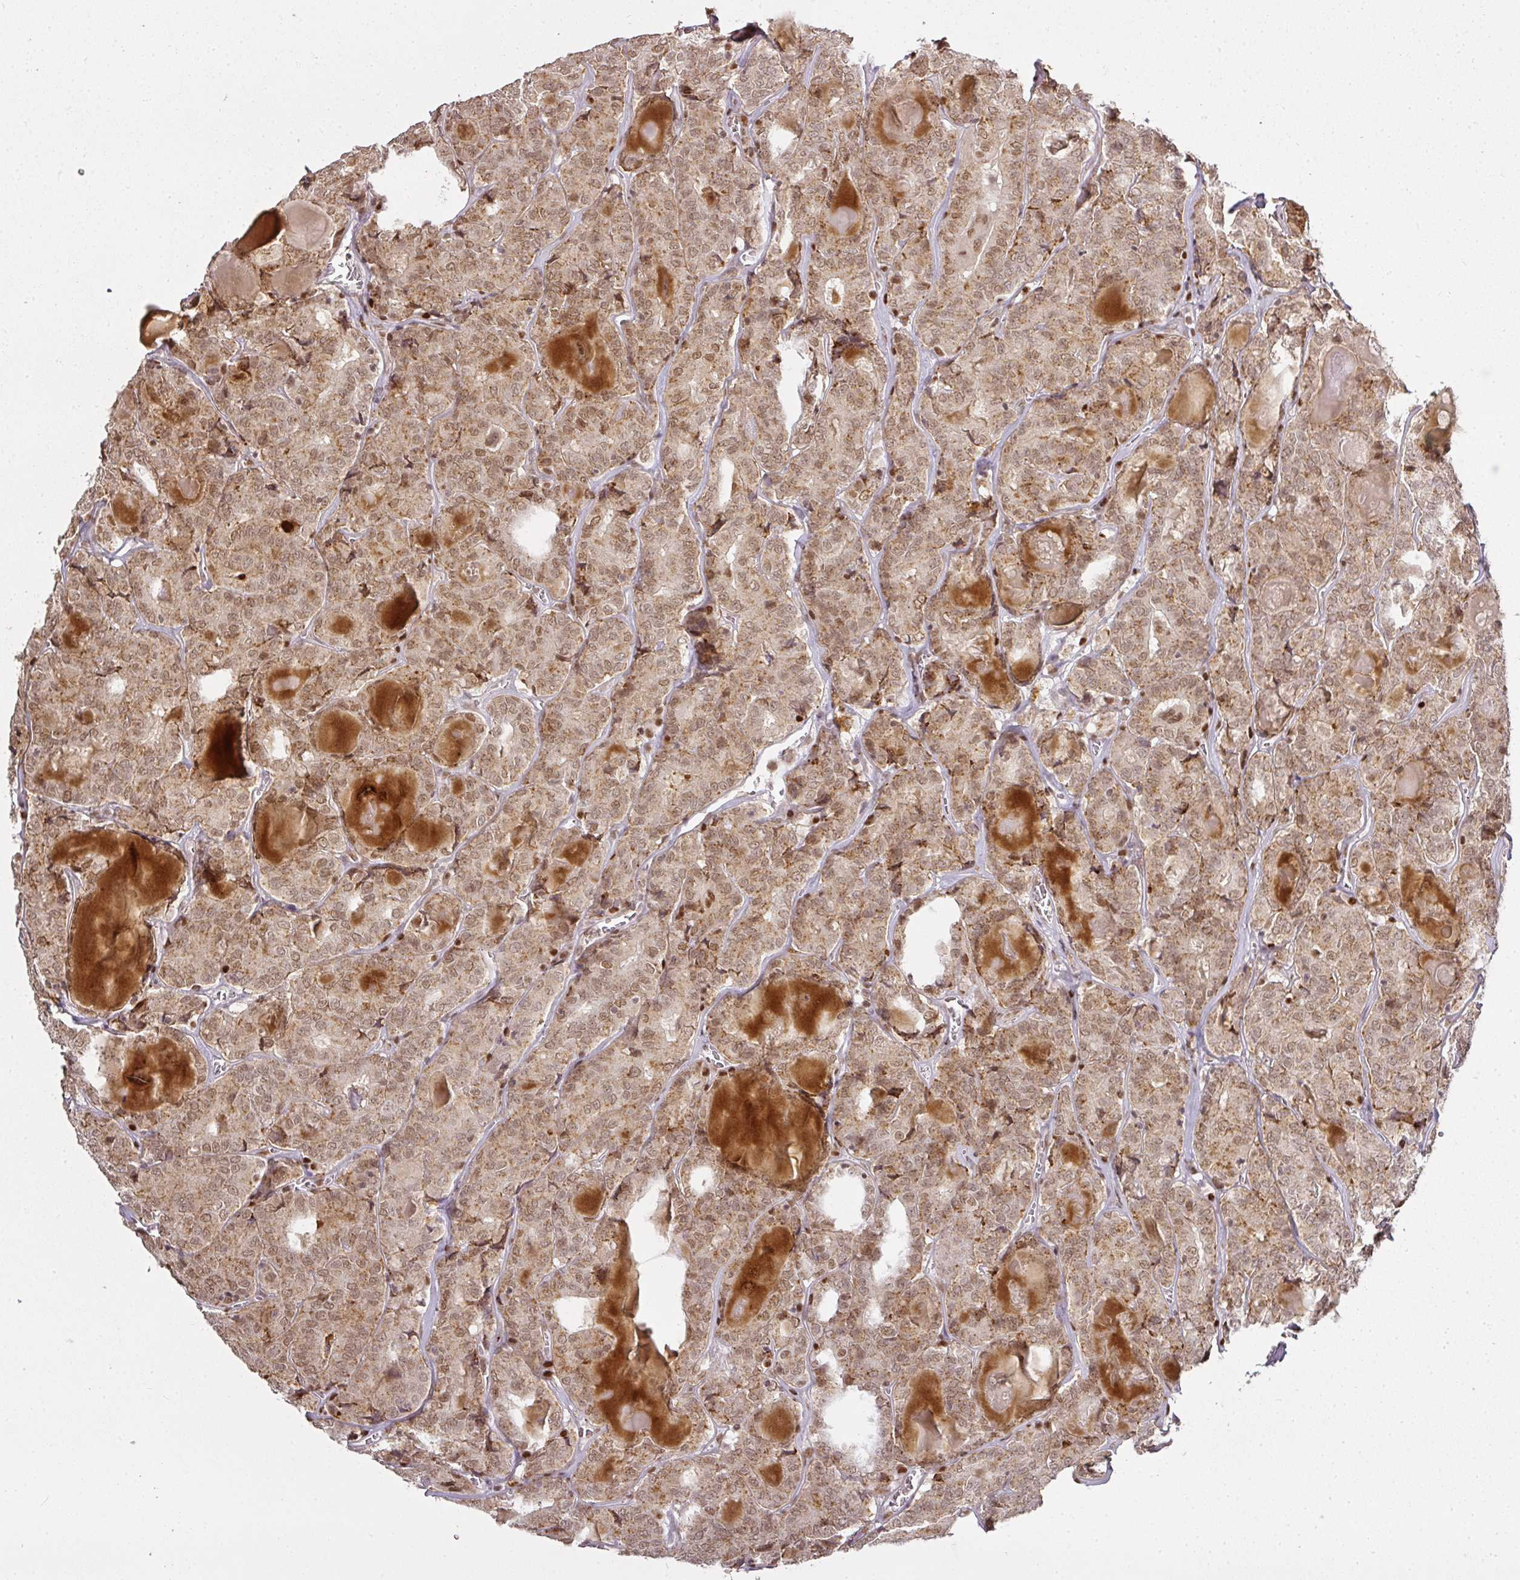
{"staining": {"intensity": "moderate", "quantity": ">75%", "location": "cytoplasmic/membranous,nuclear"}, "tissue": "thyroid cancer", "cell_type": "Tumor cells", "image_type": "cancer", "snomed": [{"axis": "morphology", "description": "Papillary adenocarcinoma, NOS"}, {"axis": "topography", "description": "Thyroid gland"}], "caption": "Tumor cells show moderate cytoplasmic/membranous and nuclear expression in approximately >75% of cells in thyroid cancer (papillary adenocarcinoma). Nuclei are stained in blue.", "gene": "GPRIN2", "patient": {"sex": "female", "age": 72}}